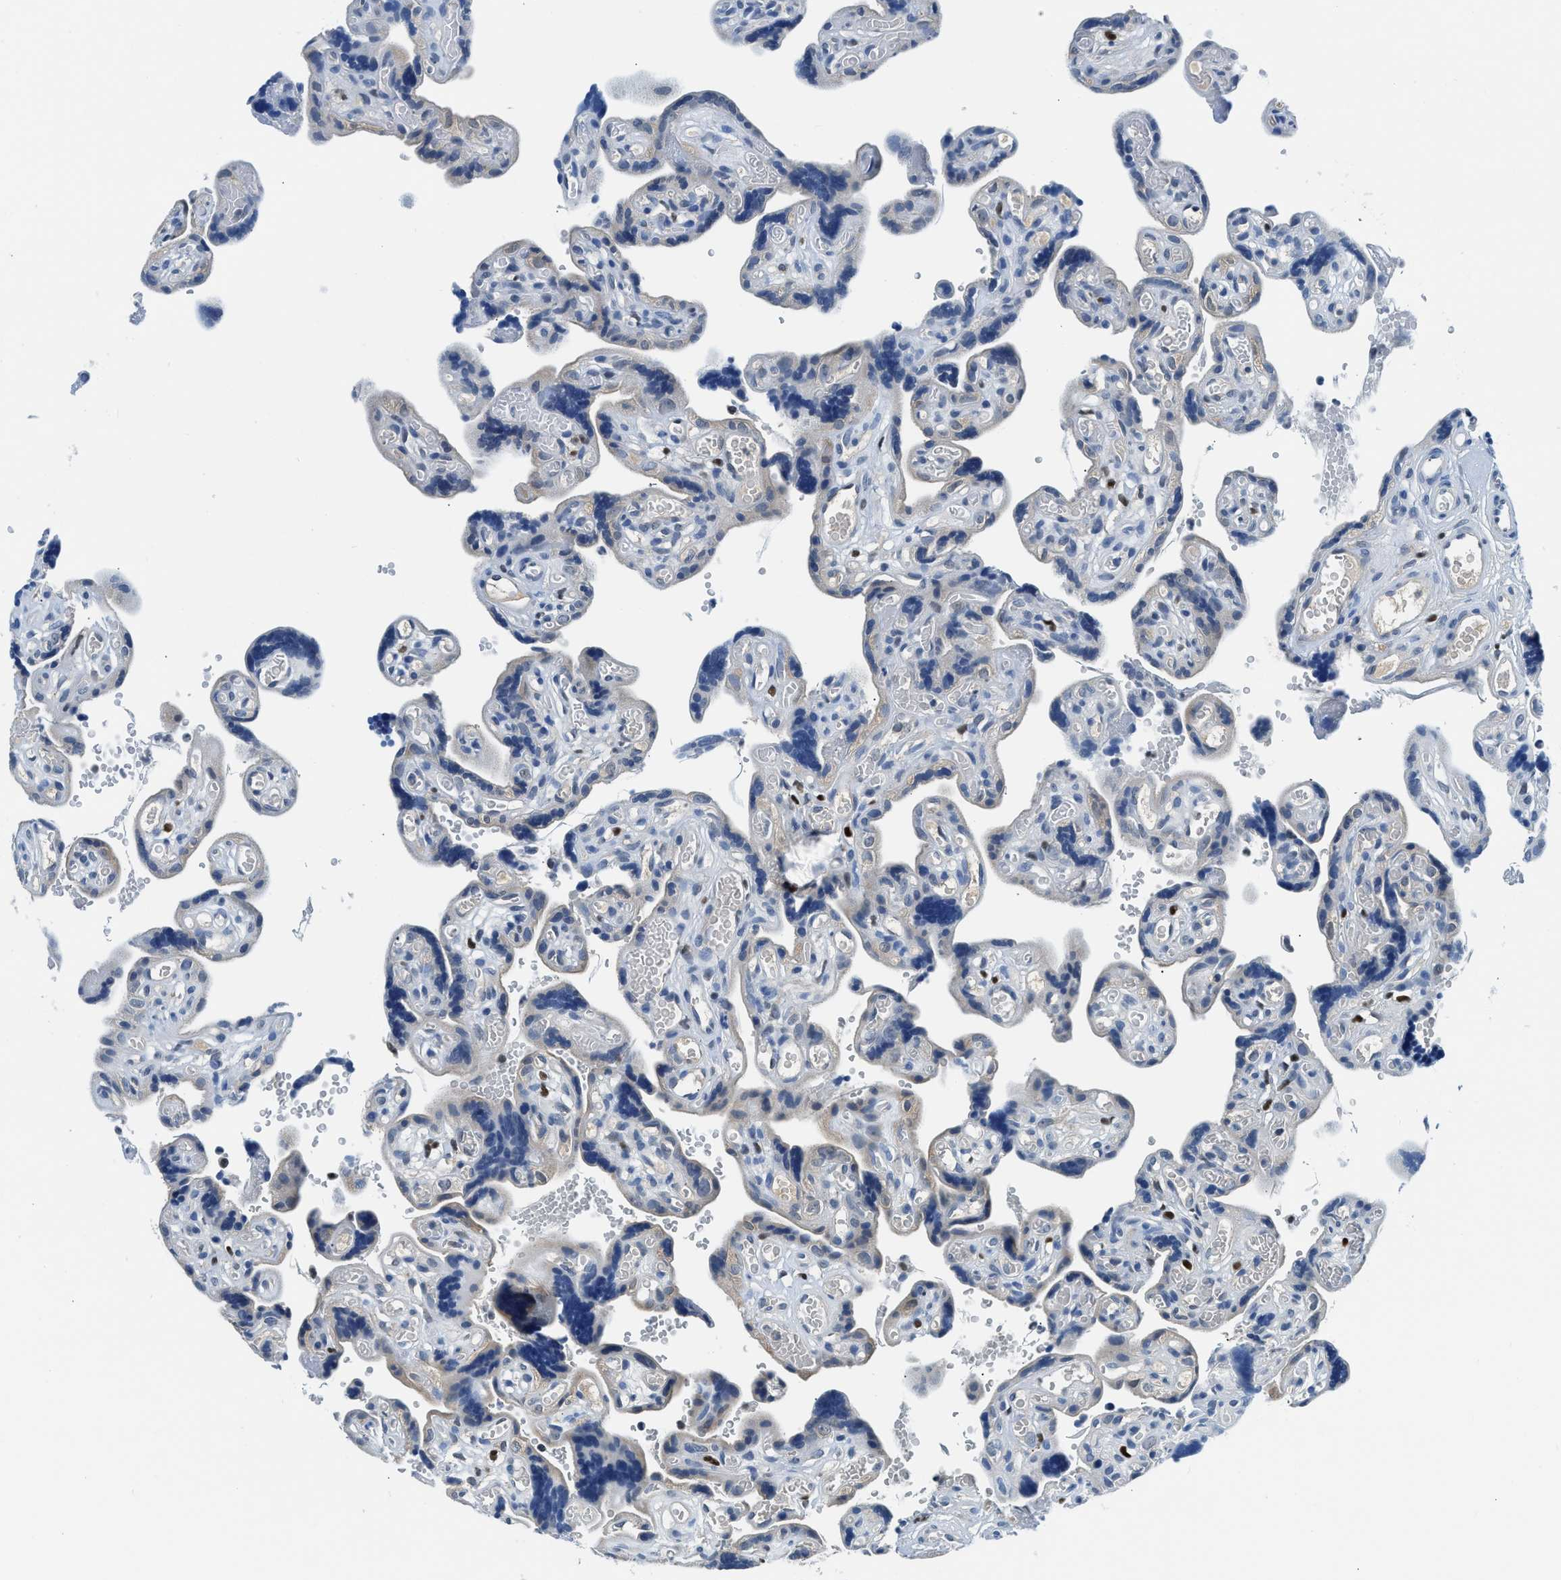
{"staining": {"intensity": "strong", "quantity": "25%-75%", "location": "nuclear"}, "tissue": "placenta", "cell_type": "Decidual cells", "image_type": "normal", "snomed": [{"axis": "morphology", "description": "Normal tissue, NOS"}, {"axis": "topography", "description": "Placenta"}], "caption": "Immunohistochemical staining of normal human placenta shows strong nuclear protein positivity in about 25%-75% of decidual cells. Using DAB (3,3'-diaminobenzidine) (brown) and hematoxylin (blue) stains, captured at high magnification using brightfield microscopy.", "gene": "ALX1", "patient": {"sex": "female", "age": 30}}